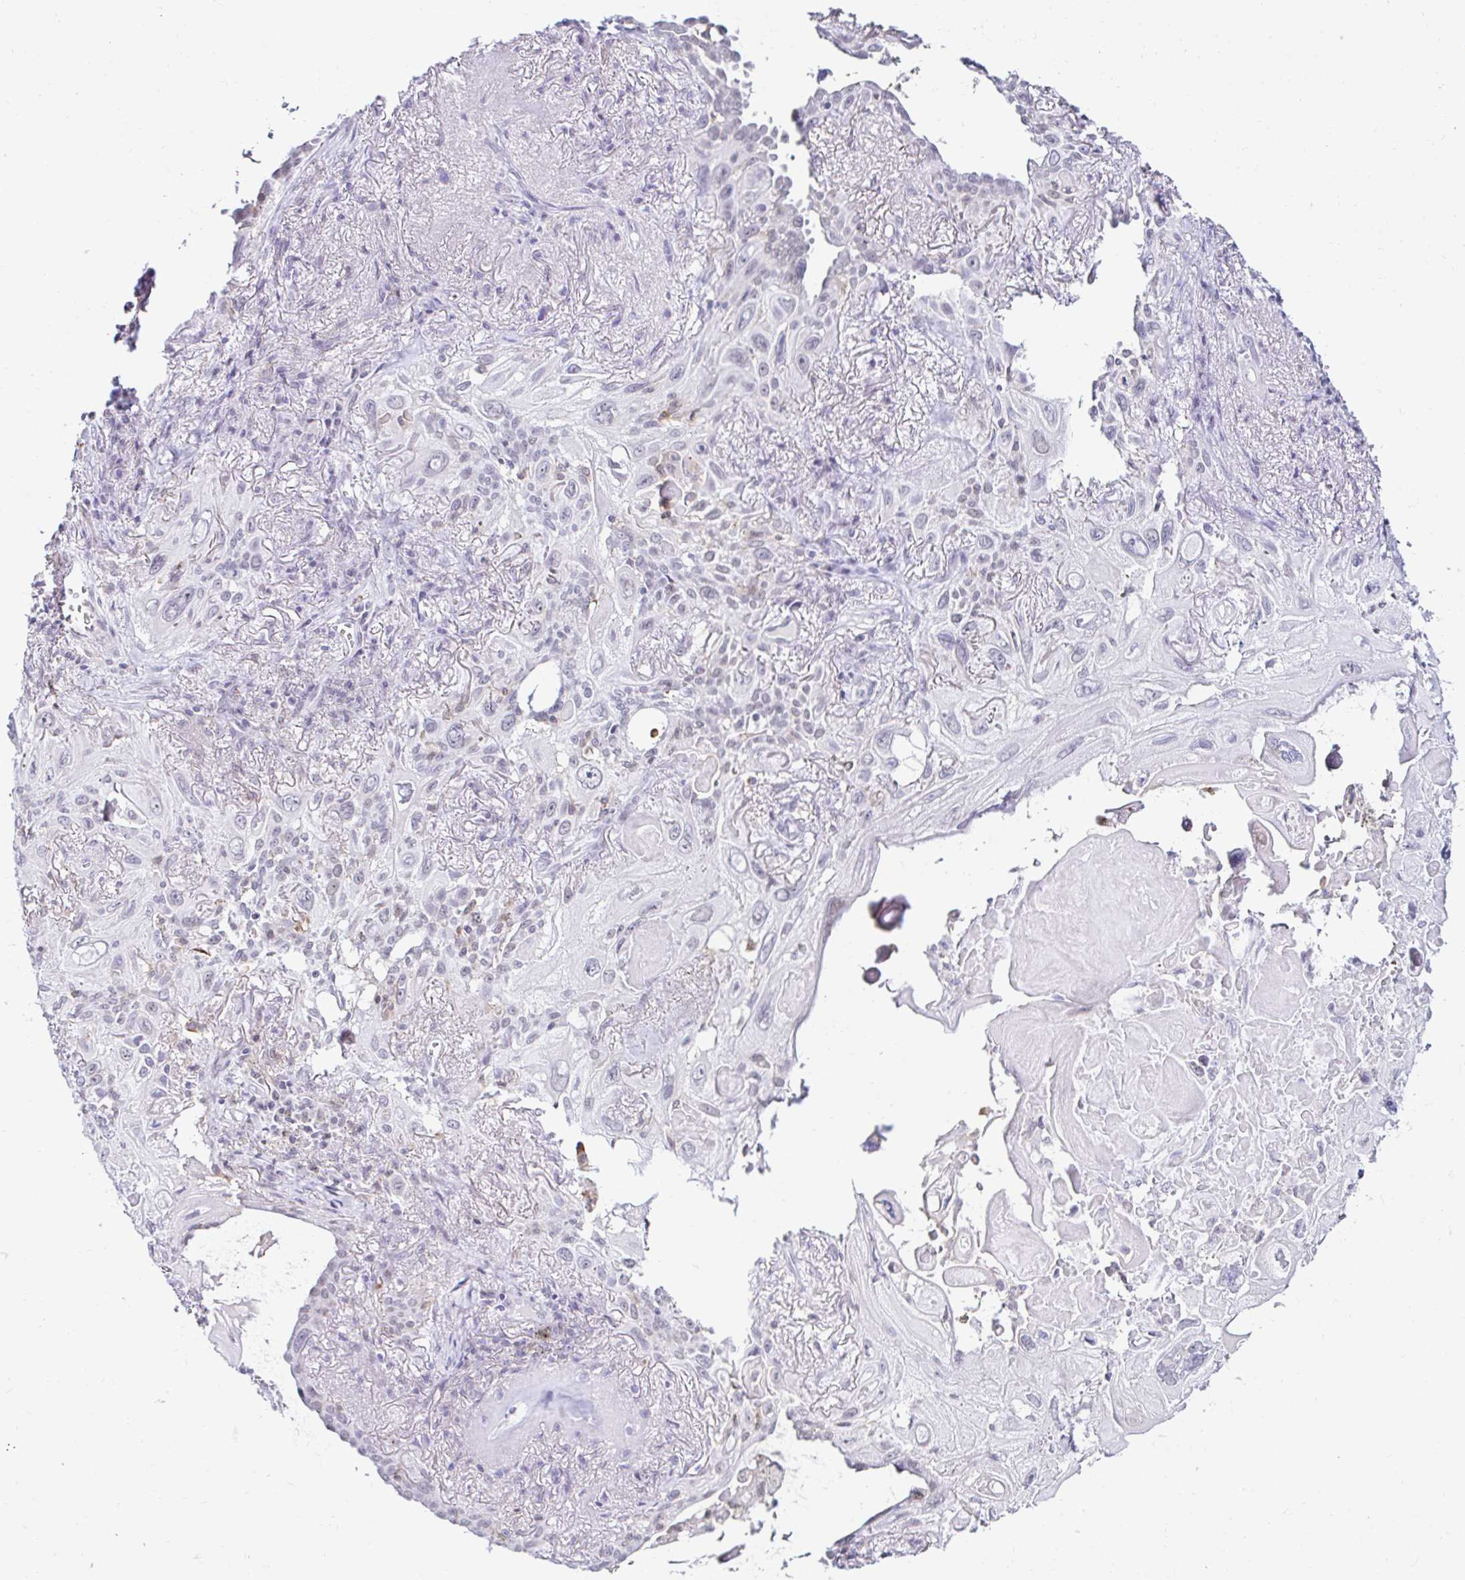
{"staining": {"intensity": "negative", "quantity": "none", "location": "none"}, "tissue": "lung cancer", "cell_type": "Tumor cells", "image_type": "cancer", "snomed": [{"axis": "morphology", "description": "Squamous cell carcinoma, NOS"}, {"axis": "topography", "description": "Lung"}], "caption": "Human lung cancer (squamous cell carcinoma) stained for a protein using immunohistochemistry reveals no staining in tumor cells.", "gene": "CYBB", "patient": {"sex": "male", "age": 79}}